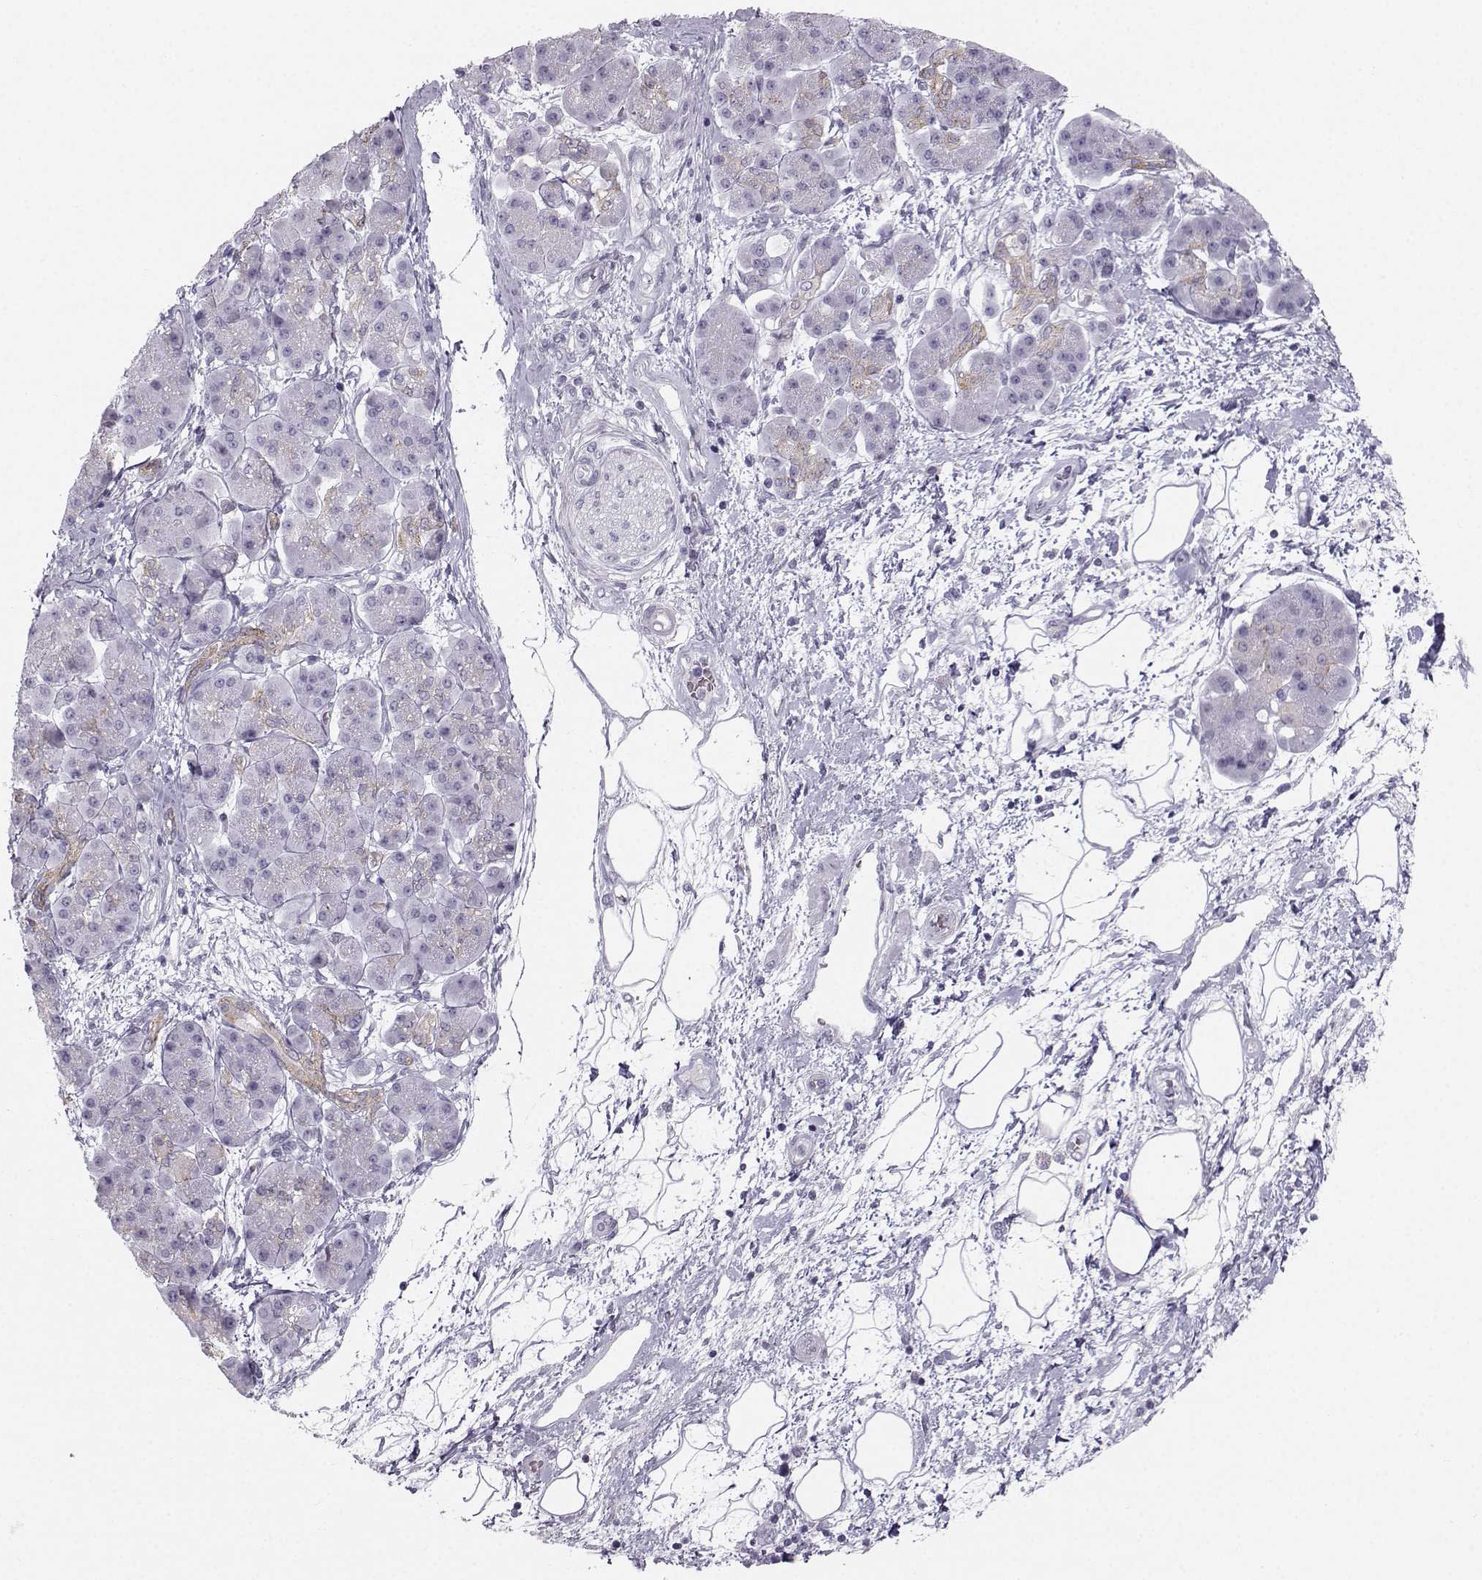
{"staining": {"intensity": "negative", "quantity": "none", "location": "none"}, "tissue": "pancreatic cancer", "cell_type": "Tumor cells", "image_type": "cancer", "snomed": [{"axis": "morphology", "description": "Adenocarcinoma, NOS"}, {"axis": "topography", "description": "Pancreas"}], "caption": "Immunohistochemistry (IHC) photomicrograph of neoplastic tissue: pancreatic adenocarcinoma stained with DAB displays no significant protein expression in tumor cells. (Immunohistochemistry, brightfield microscopy, high magnification).", "gene": "CASR", "patient": {"sex": "female", "age": 73}}